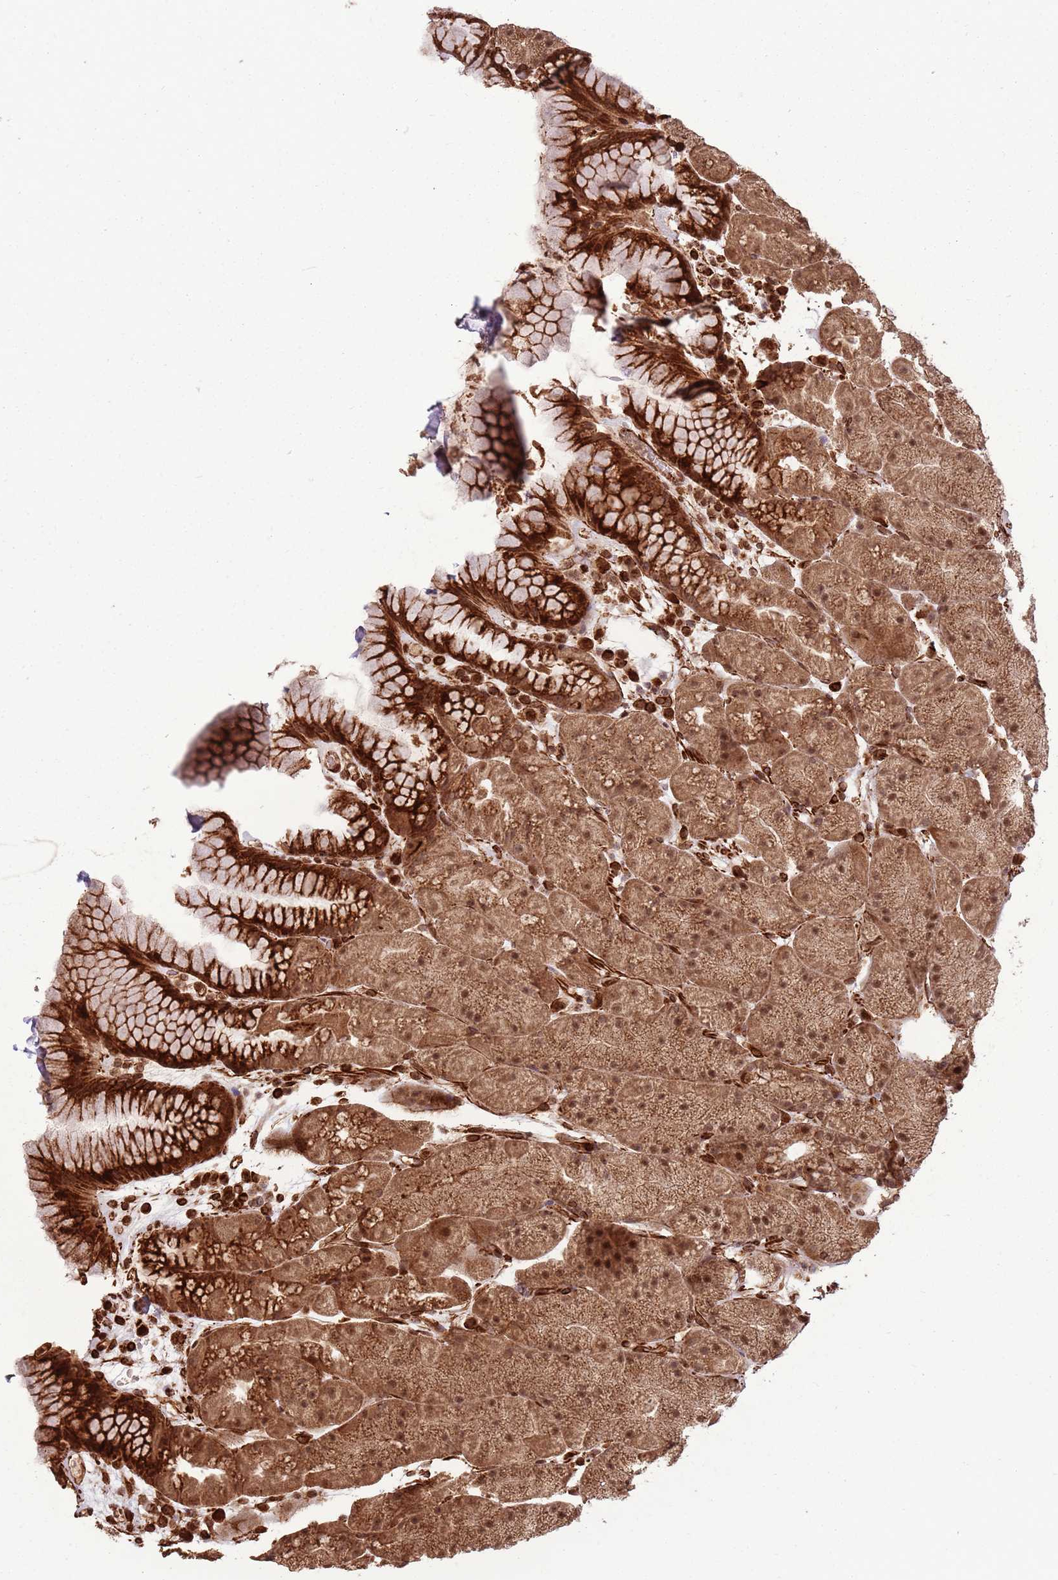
{"staining": {"intensity": "strong", "quantity": ">75%", "location": "cytoplasmic/membranous,nuclear"}, "tissue": "stomach", "cell_type": "Glandular cells", "image_type": "normal", "snomed": [{"axis": "morphology", "description": "Normal tissue, NOS"}, {"axis": "topography", "description": "Stomach, upper"}, {"axis": "topography", "description": "Stomach, lower"}], "caption": "DAB (3,3'-diaminobenzidine) immunohistochemical staining of benign stomach exhibits strong cytoplasmic/membranous,nuclear protein expression in approximately >75% of glandular cells.", "gene": "ADAMTS3", "patient": {"sex": "male", "age": 67}}